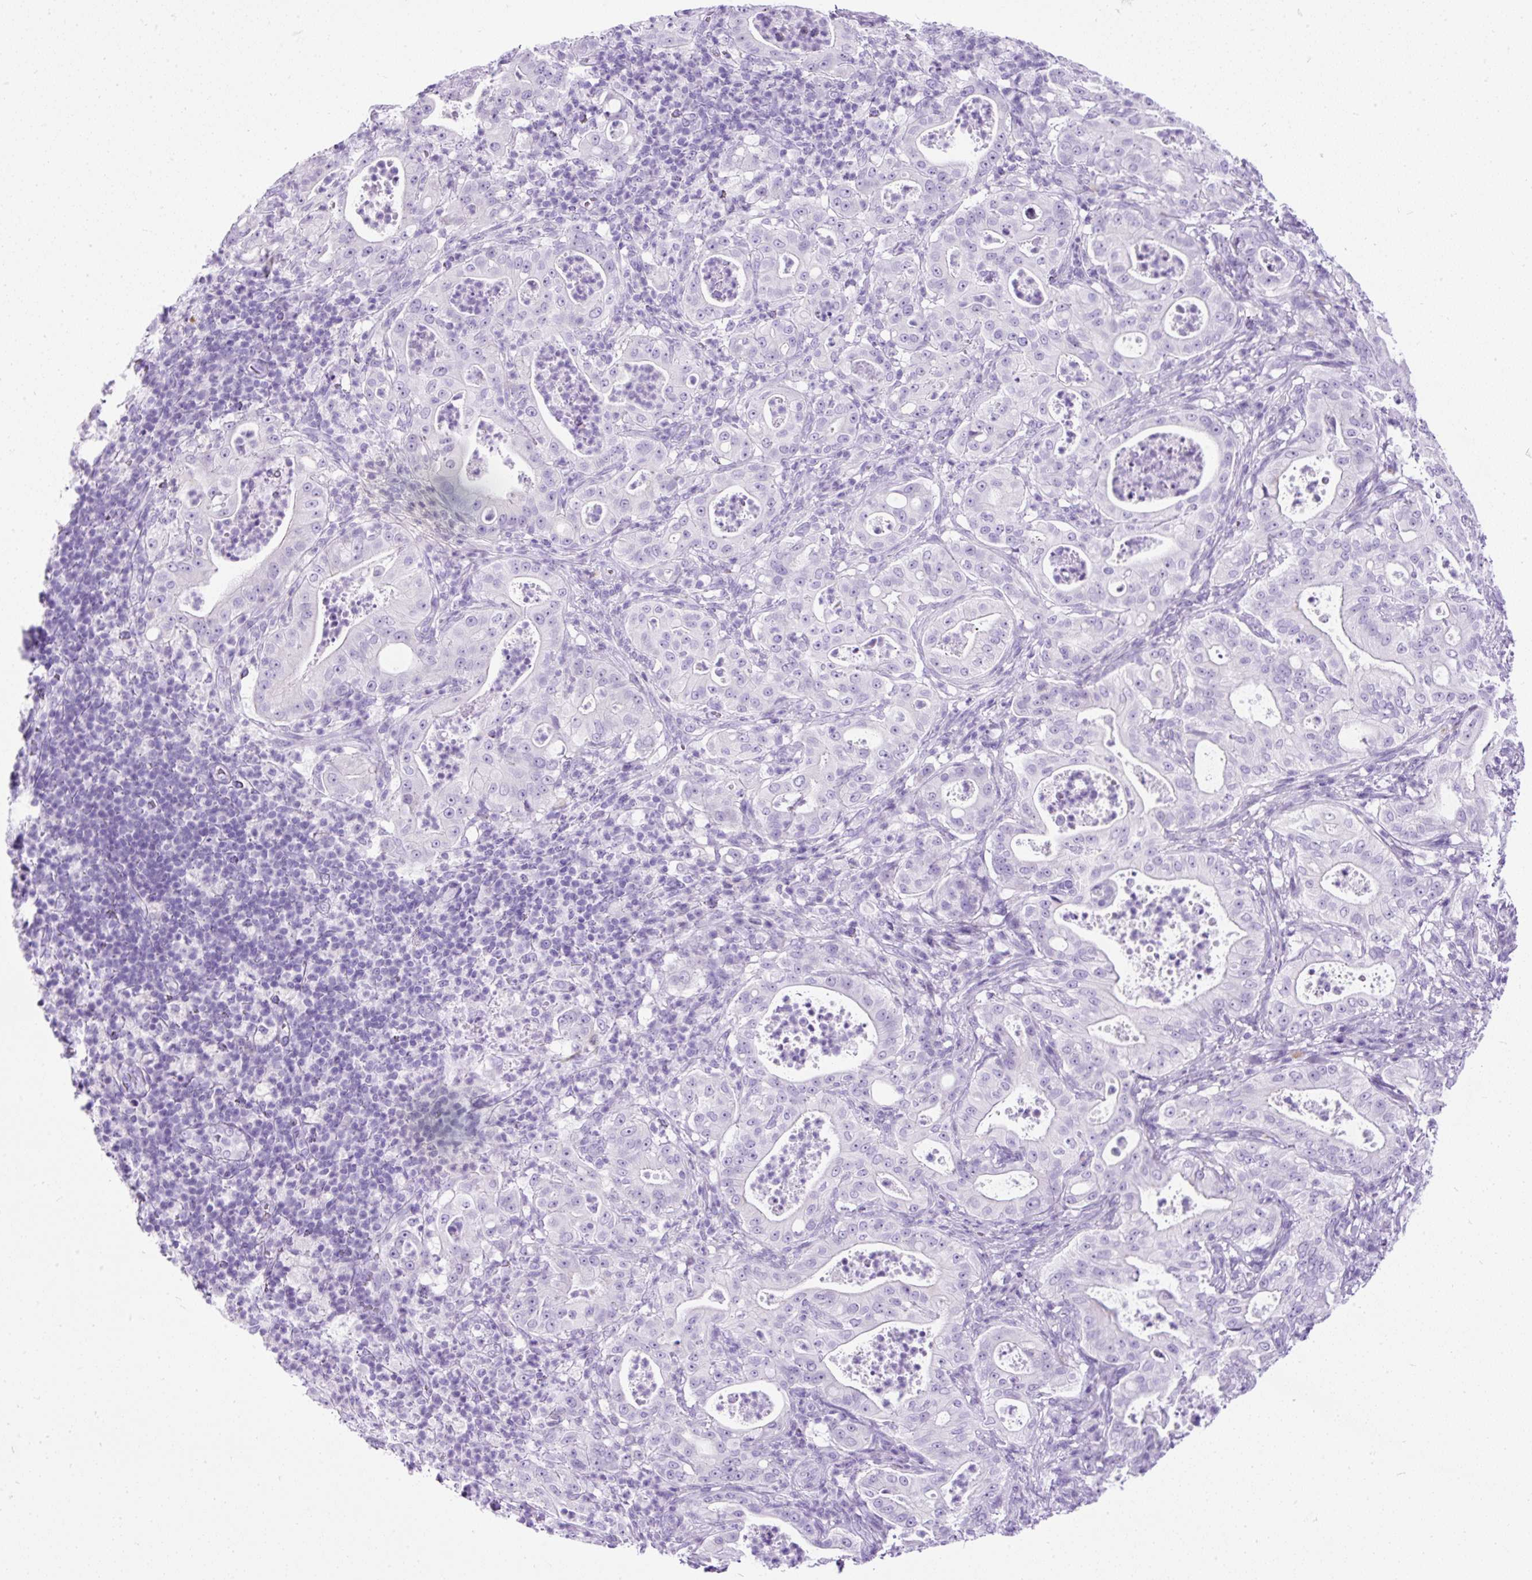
{"staining": {"intensity": "negative", "quantity": "none", "location": "none"}, "tissue": "pancreatic cancer", "cell_type": "Tumor cells", "image_type": "cancer", "snomed": [{"axis": "morphology", "description": "Adenocarcinoma, NOS"}, {"axis": "topography", "description": "Pancreas"}], "caption": "Tumor cells are negative for protein expression in human pancreatic cancer.", "gene": "PDIA2", "patient": {"sex": "male", "age": 71}}